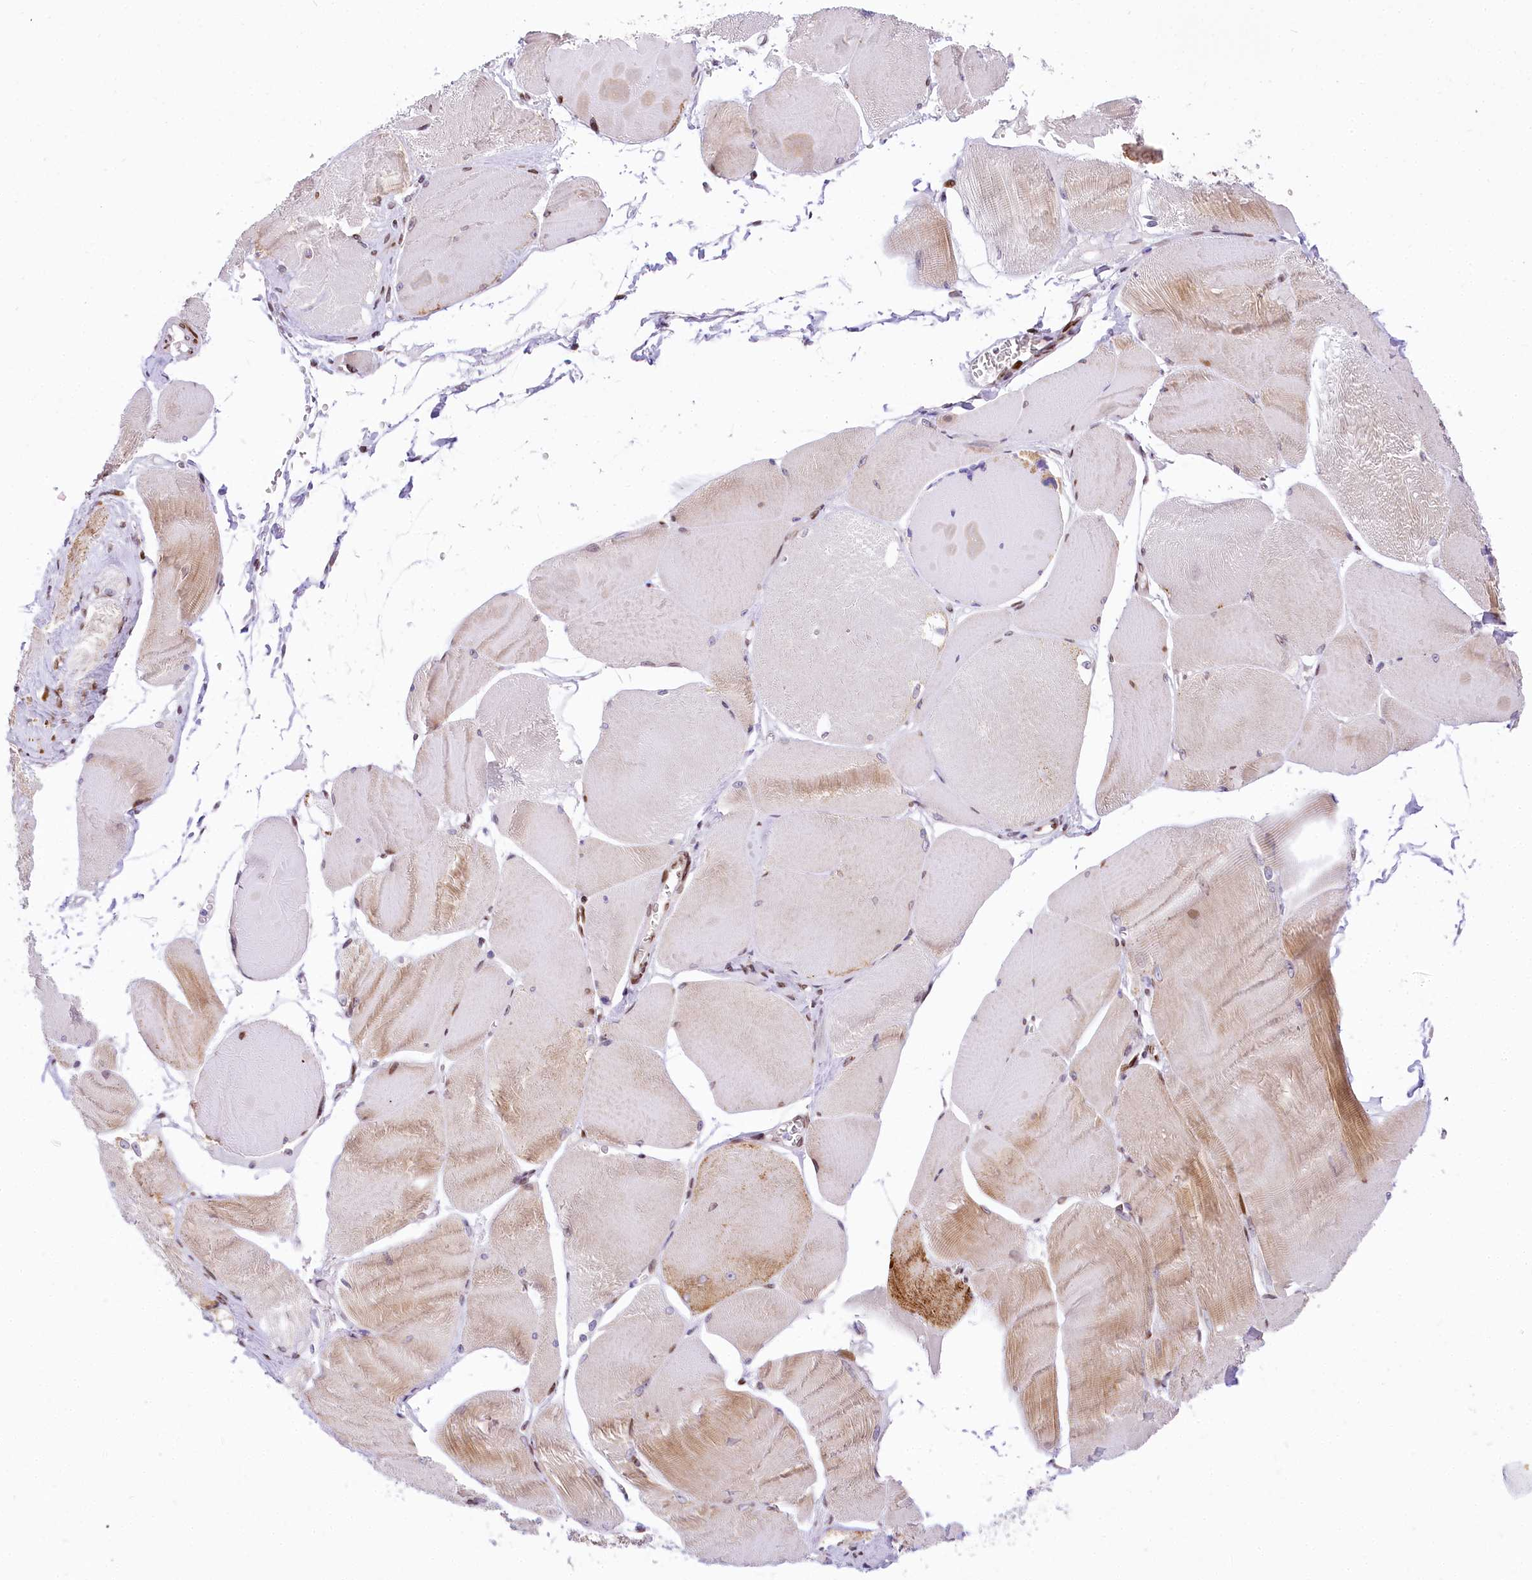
{"staining": {"intensity": "moderate", "quantity": "25%-75%", "location": "cytoplasmic/membranous,nuclear"}, "tissue": "skeletal muscle", "cell_type": "Myocytes", "image_type": "normal", "snomed": [{"axis": "morphology", "description": "Normal tissue, NOS"}, {"axis": "morphology", "description": "Basal cell carcinoma"}, {"axis": "topography", "description": "Skeletal muscle"}], "caption": "Protein expression analysis of unremarkable skeletal muscle reveals moderate cytoplasmic/membranous,nuclear expression in about 25%-75% of myocytes.", "gene": "PPIP5K2", "patient": {"sex": "female", "age": 64}}